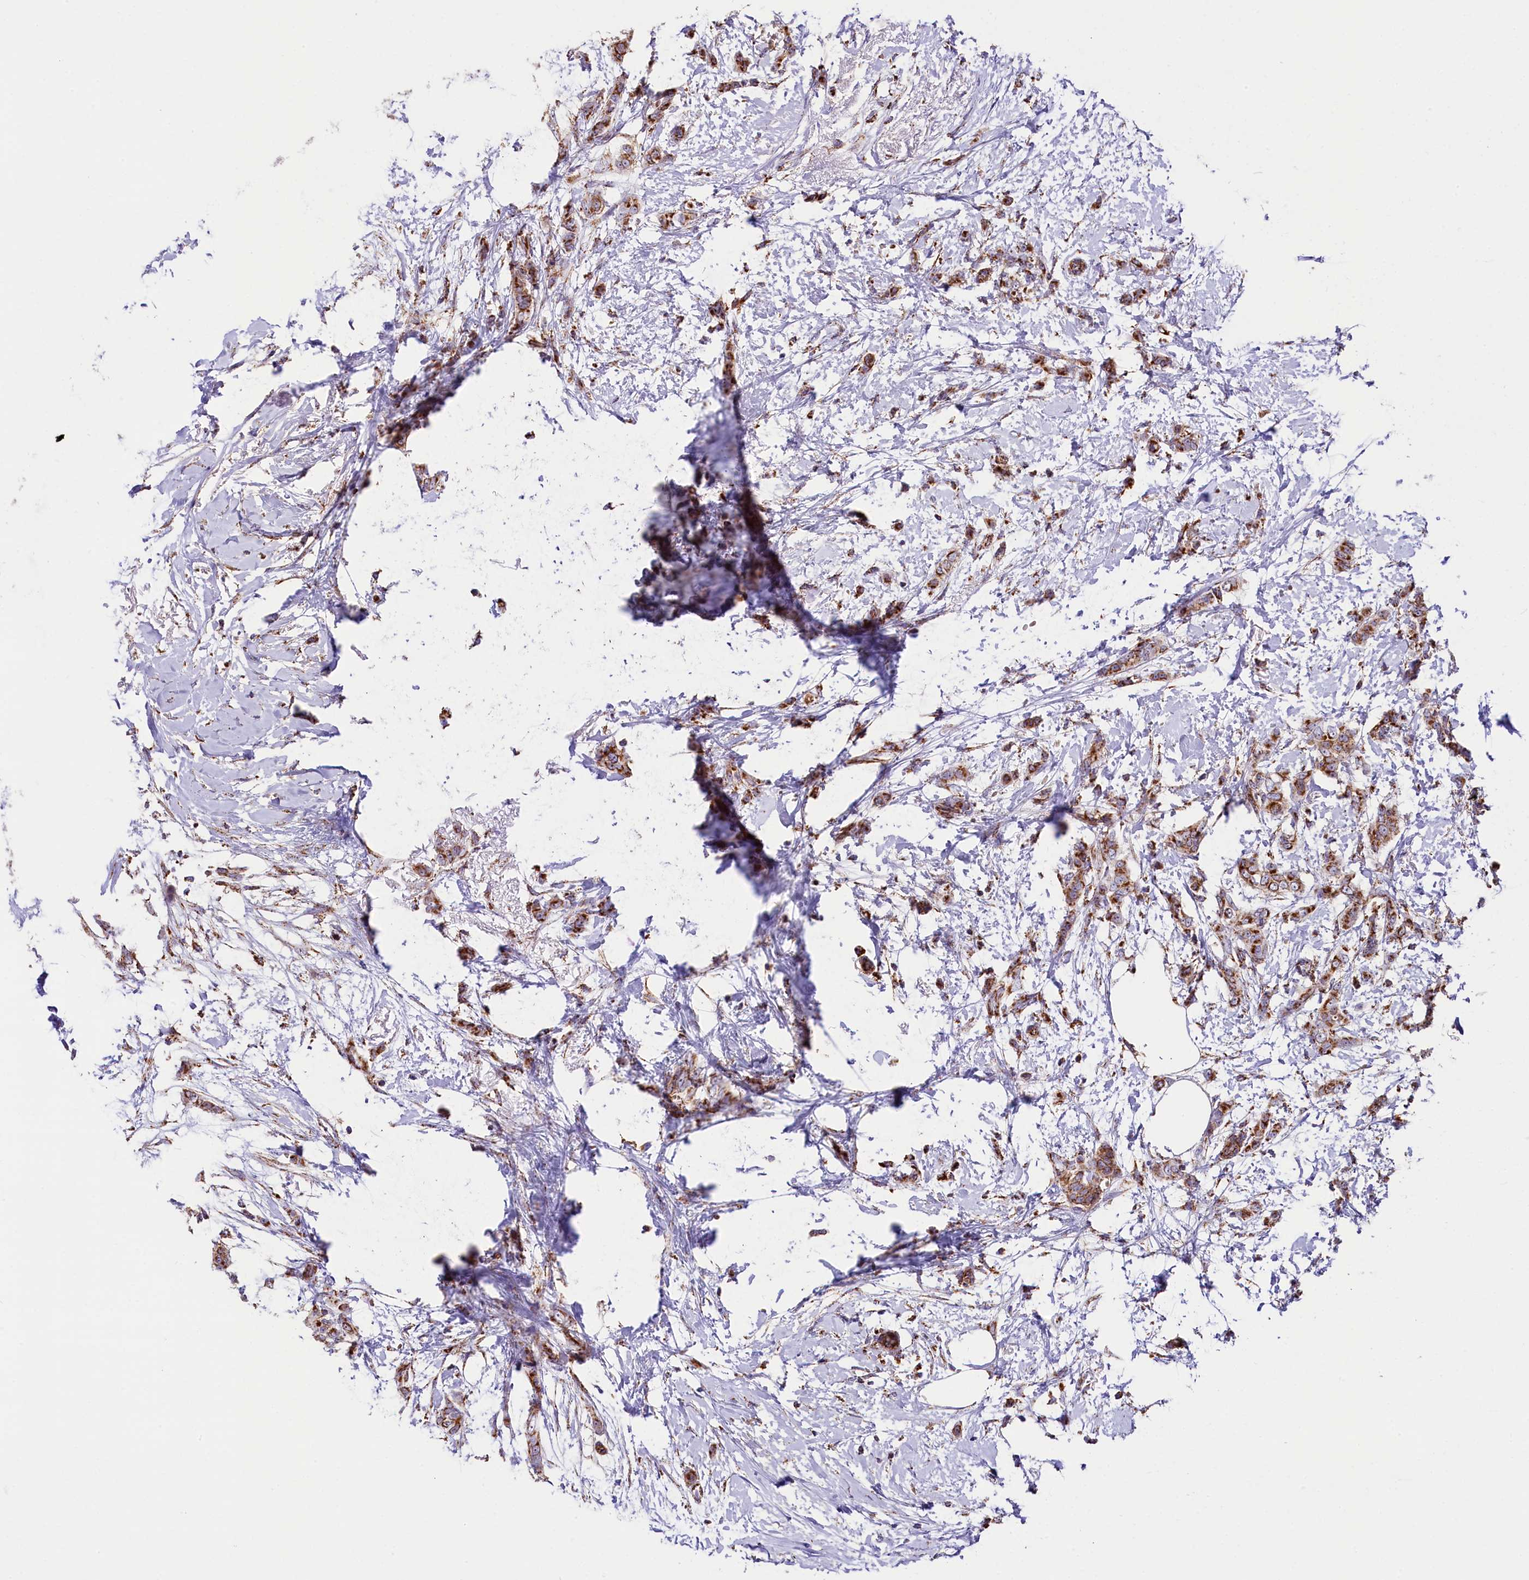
{"staining": {"intensity": "strong", "quantity": ">75%", "location": "cytoplasmic/membranous"}, "tissue": "breast cancer", "cell_type": "Tumor cells", "image_type": "cancer", "snomed": [{"axis": "morphology", "description": "Duct carcinoma"}, {"axis": "topography", "description": "Breast"}], "caption": "Strong cytoplasmic/membranous protein staining is present in approximately >75% of tumor cells in breast intraductal carcinoma.", "gene": "NDUFA8", "patient": {"sex": "female", "age": 72}}